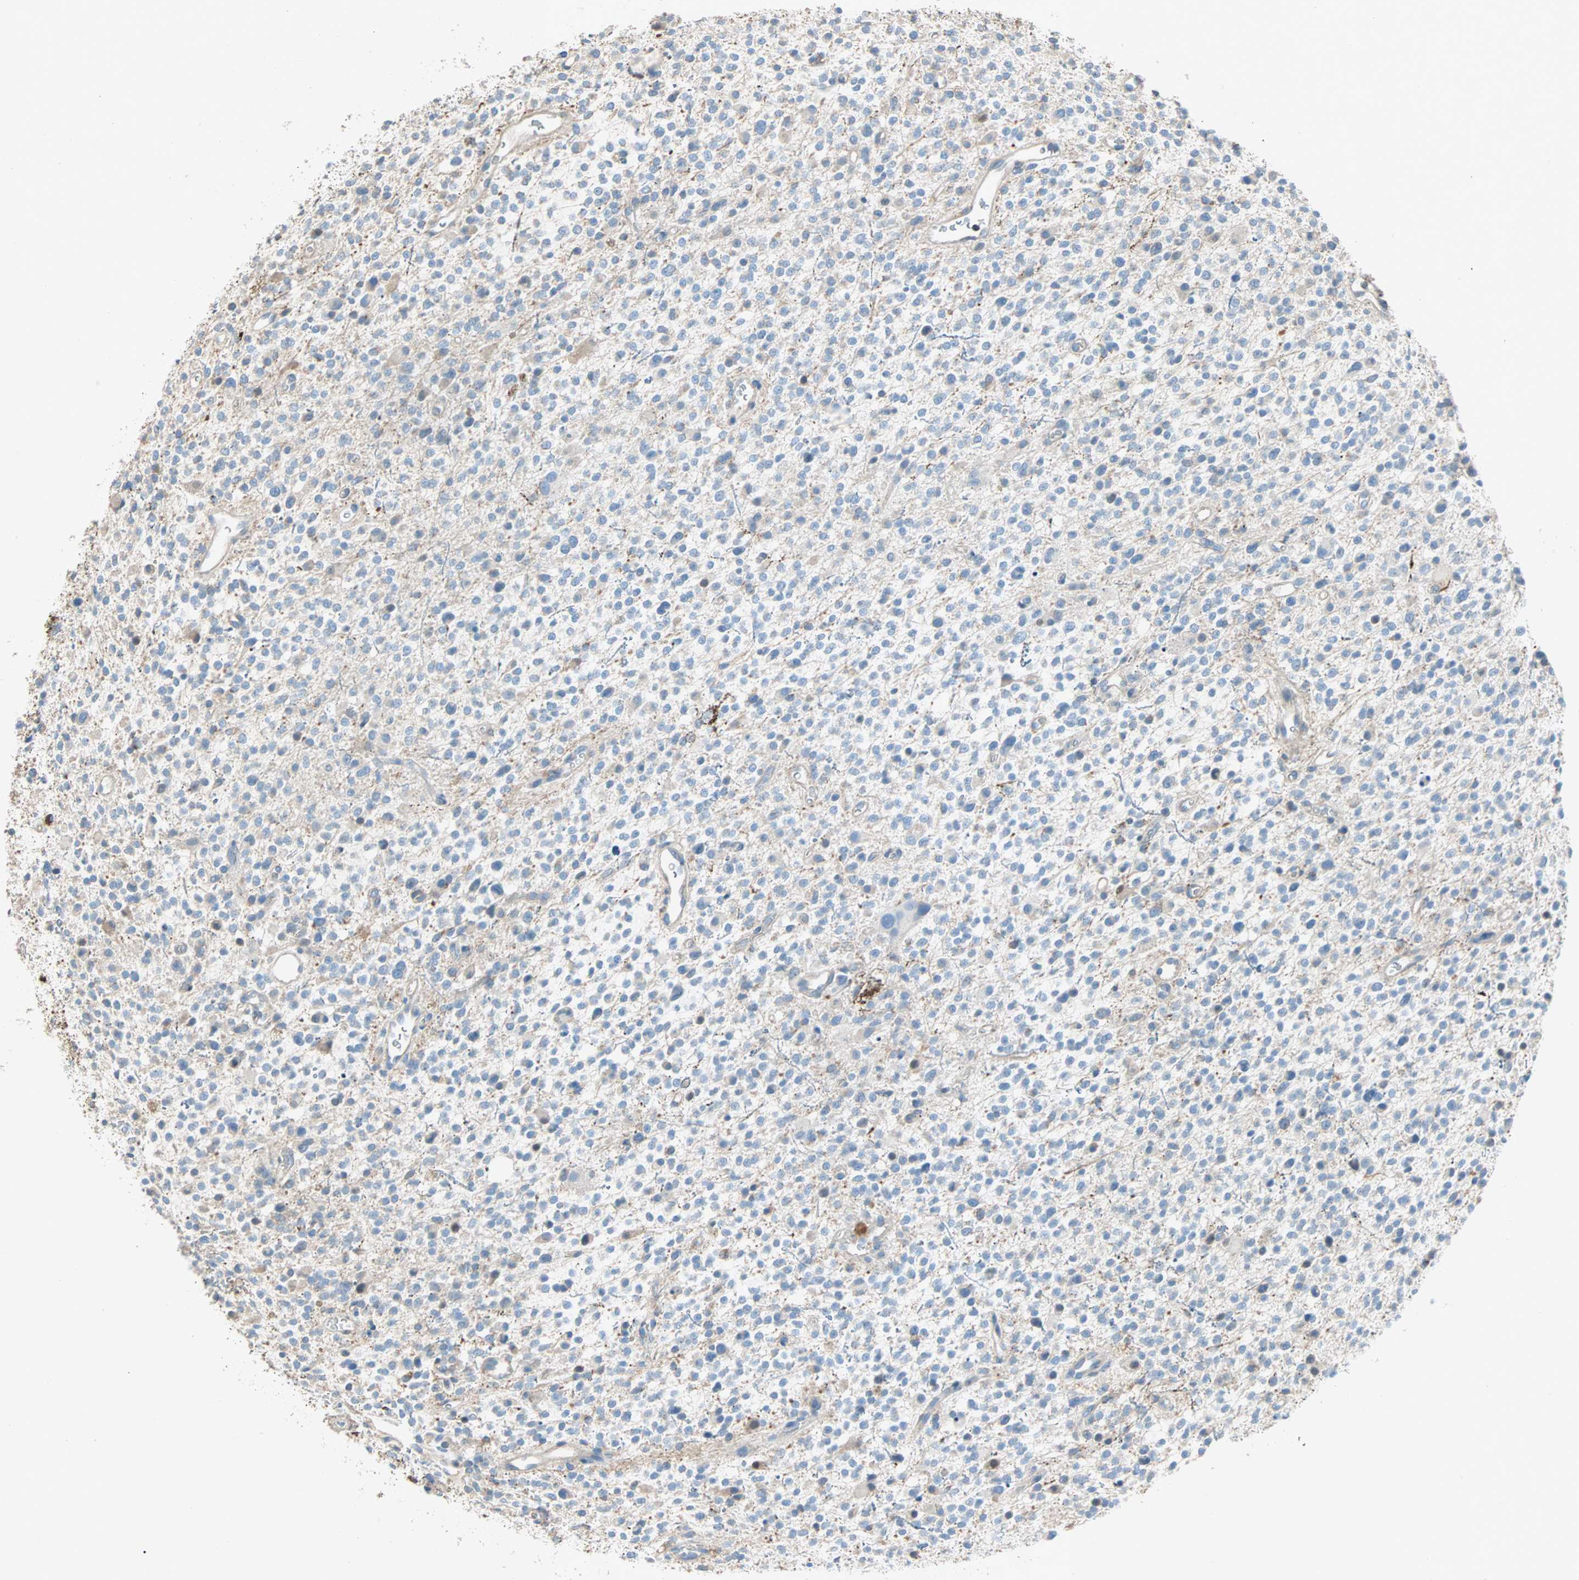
{"staining": {"intensity": "negative", "quantity": "none", "location": "none"}, "tissue": "glioma", "cell_type": "Tumor cells", "image_type": "cancer", "snomed": [{"axis": "morphology", "description": "Glioma, malignant, High grade"}, {"axis": "topography", "description": "Brain"}], "caption": "Tumor cells are negative for brown protein staining in glioma.", "gene": "ACVRL1", "patient": {"sex": "male", "age": 48}}